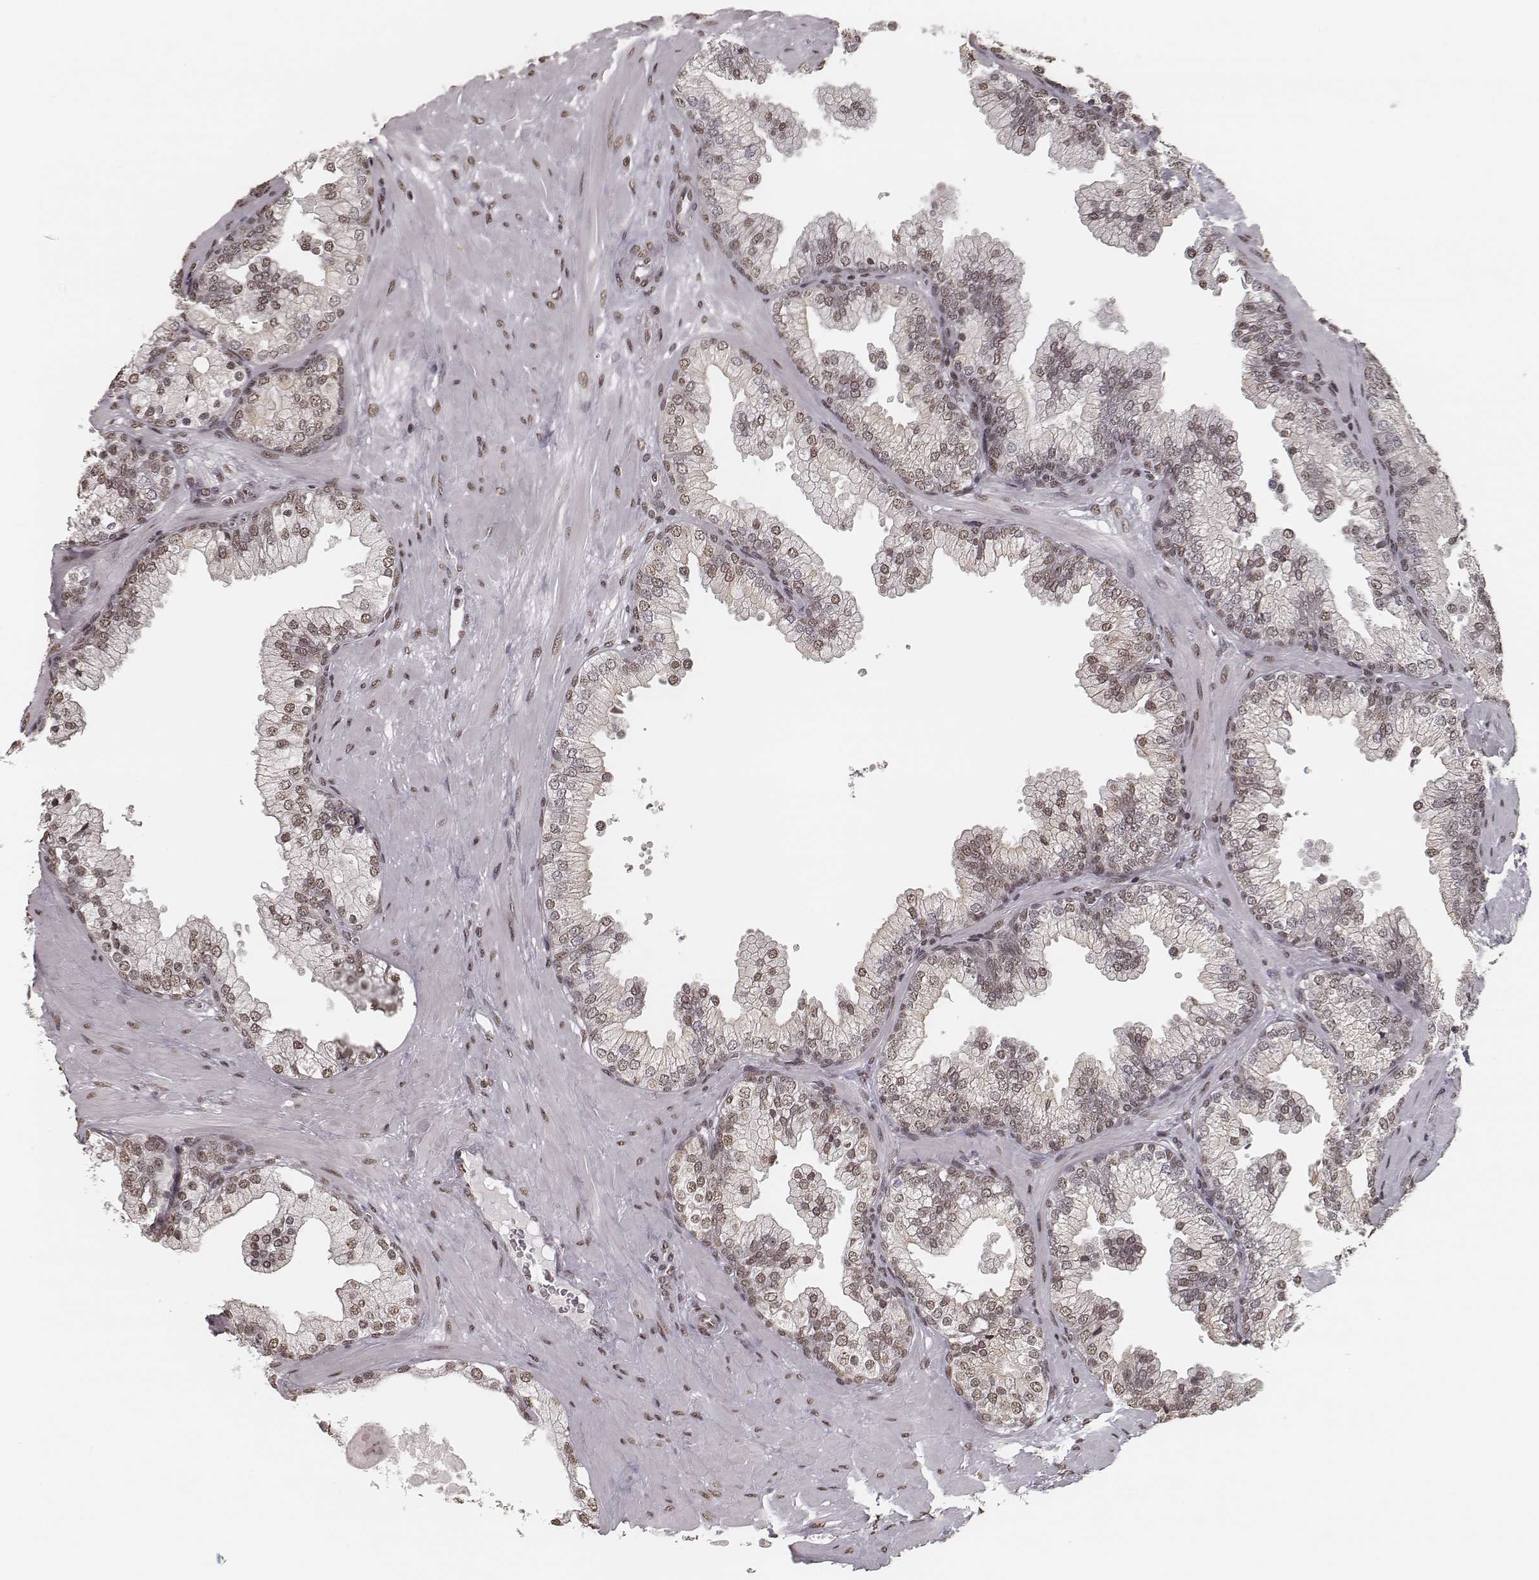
{"staining": {"intensity": "weak", "quantity": ">75%", "location": "nuclear"}, "tissue": "prostate", "cell_type": "Glandular cells", "image_type": "normal", "snomed": [{"axis": "morphology", "description": "Normal tissue, NOS"}, {"axis": "topography", "description": "Prostate"}, {"axis": "topography", "description": "Peripheral nerve tissue"}], "caption": "Immunohistochemical staining of benign prostate reveals >75% levels of weak nuclear protein staining in approximately >75% of glandular cells. (Brightfield microscopy of DAB IHC at high magnification).", "gene": "HMGA2", "patient": {"sex": "male", "age": 61}}